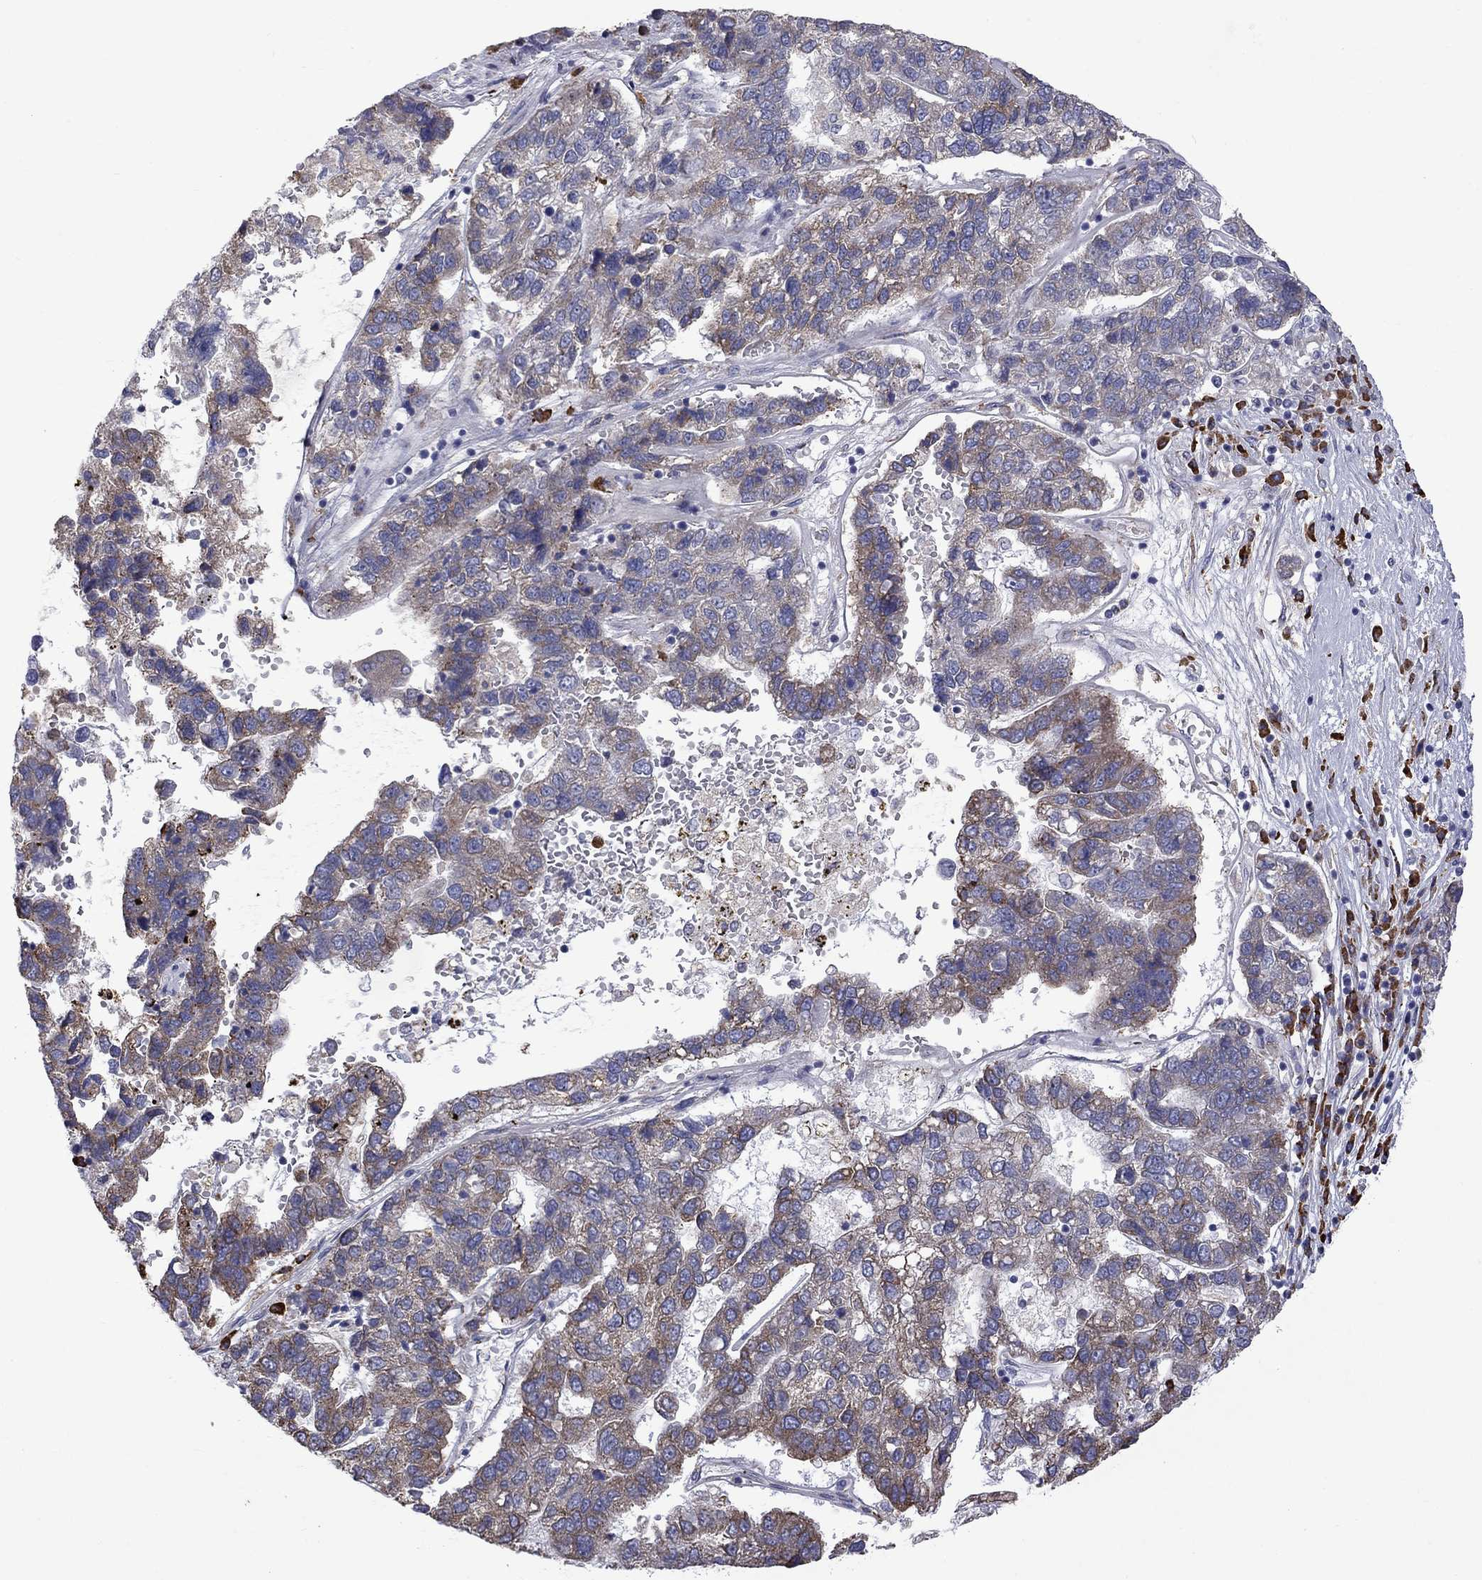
{"staining": {"intensity": "moderate", "quantity": "25%-75%", "location": "cytoplasmic/membranous"}, "tissue": "pancreatic cancer", "cell_type": "Tumor cells", "image_type": "cancer", "snomed": [{"axis": "morphology", "description": "Adenocarcinoma, NOS"}, {"axis": "topography", "description": "Pancreas"}], "caption": "Human pancreatic cancer (adenocarcinoma) stained with a protein marker shows moderate staining in tumor cells.", "gene": "ASNS", "patient": {"sex": "female", "age": 61}}